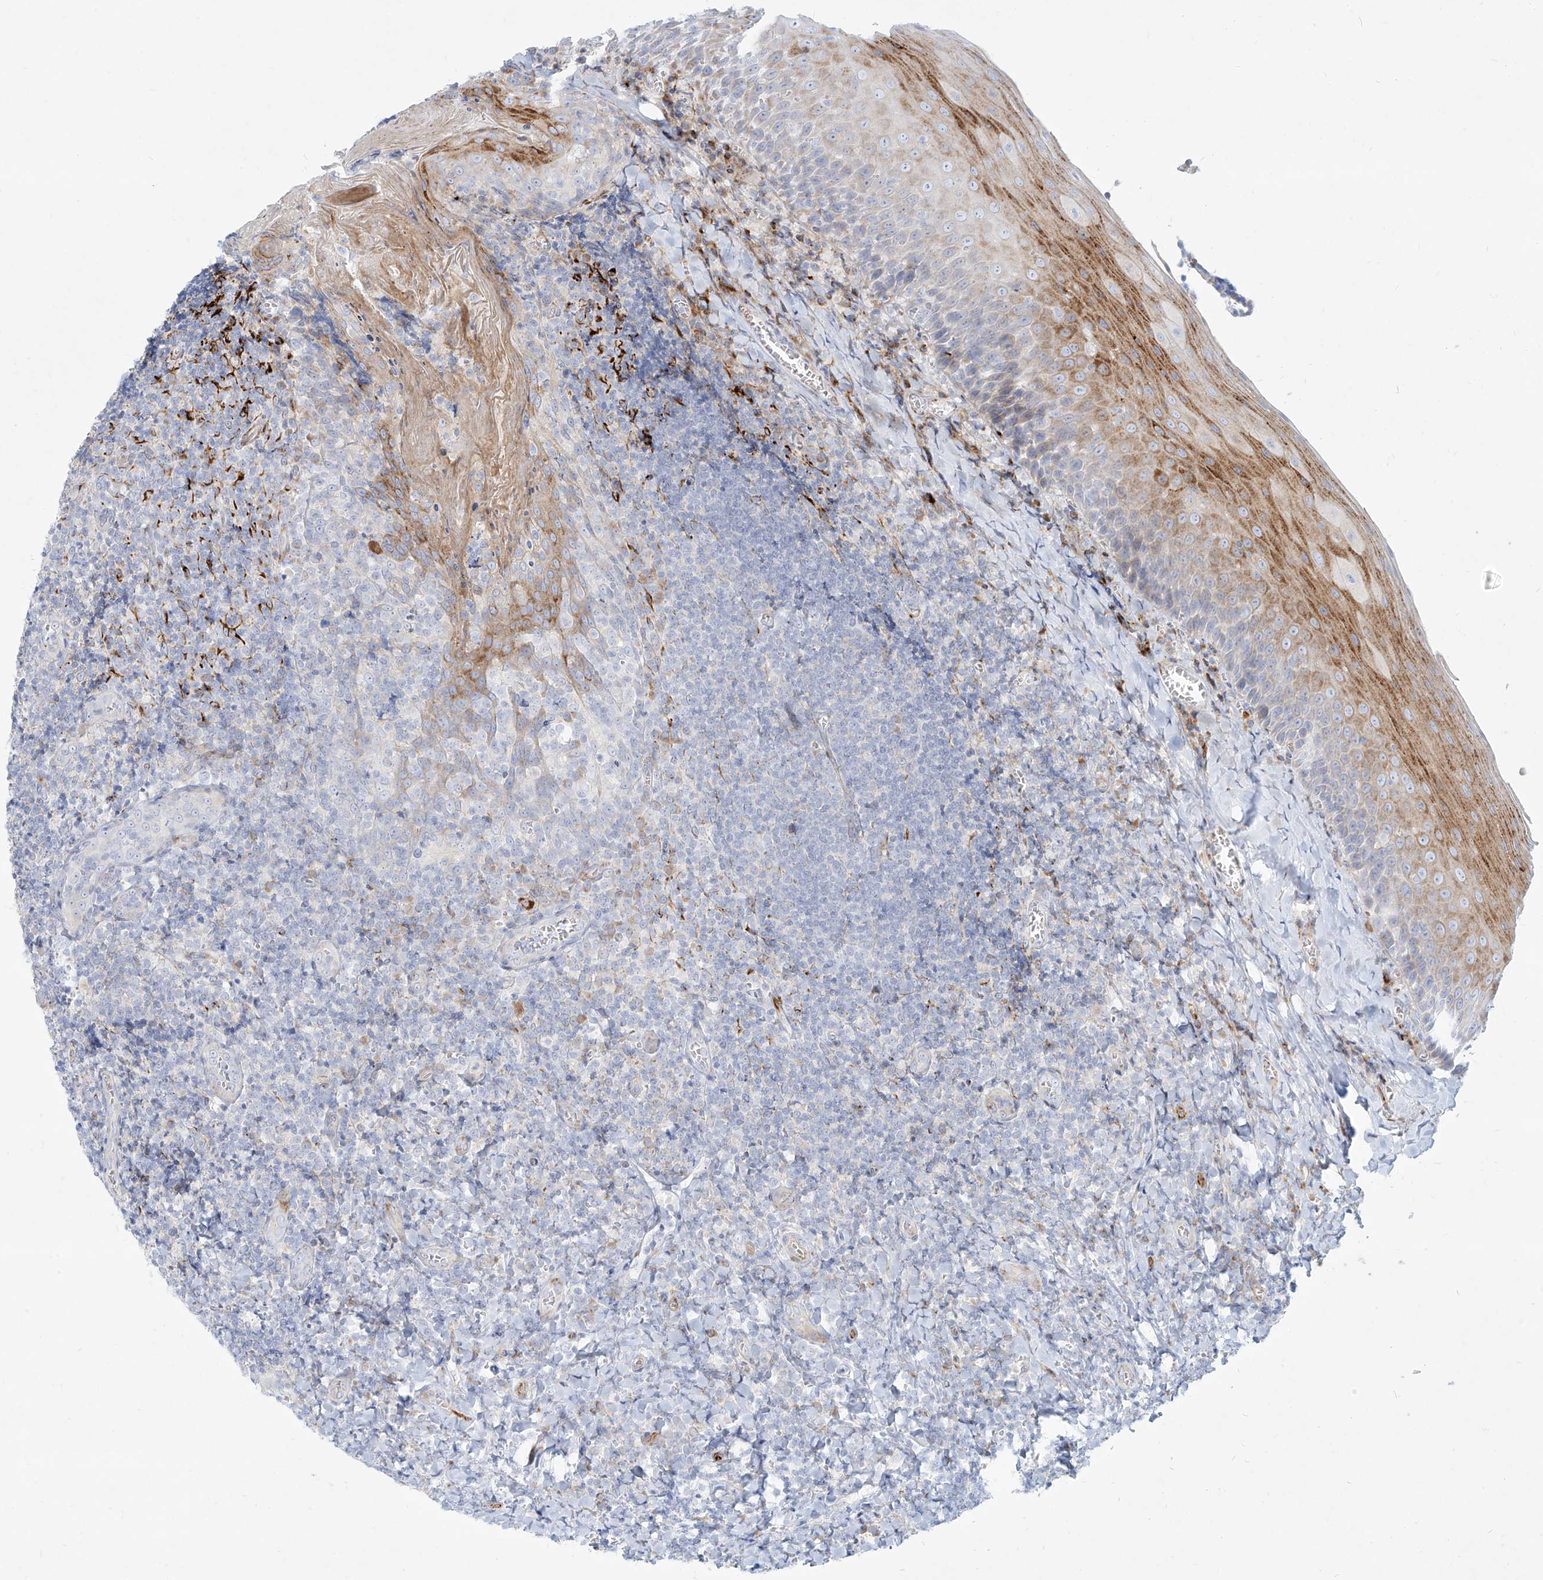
{"staining": {"intensity": "negative", "quantity": "none", "location": "none"}, "tissue": "tonsil", "cell_type": "Germinal center cells", "image_type": "normal", "snomed": [{"axis": "morphology", "description": "Normal tissue, NOS"}, {"axis": "topography", "description": "Tonsil"}], "caption": "Tonsil stained for a protein using immunohistochemistry (IHC) demonstrates no positivity germinal center cells.", "gene": "MTX2", "patient": {"sex": "male", "age": 27}}